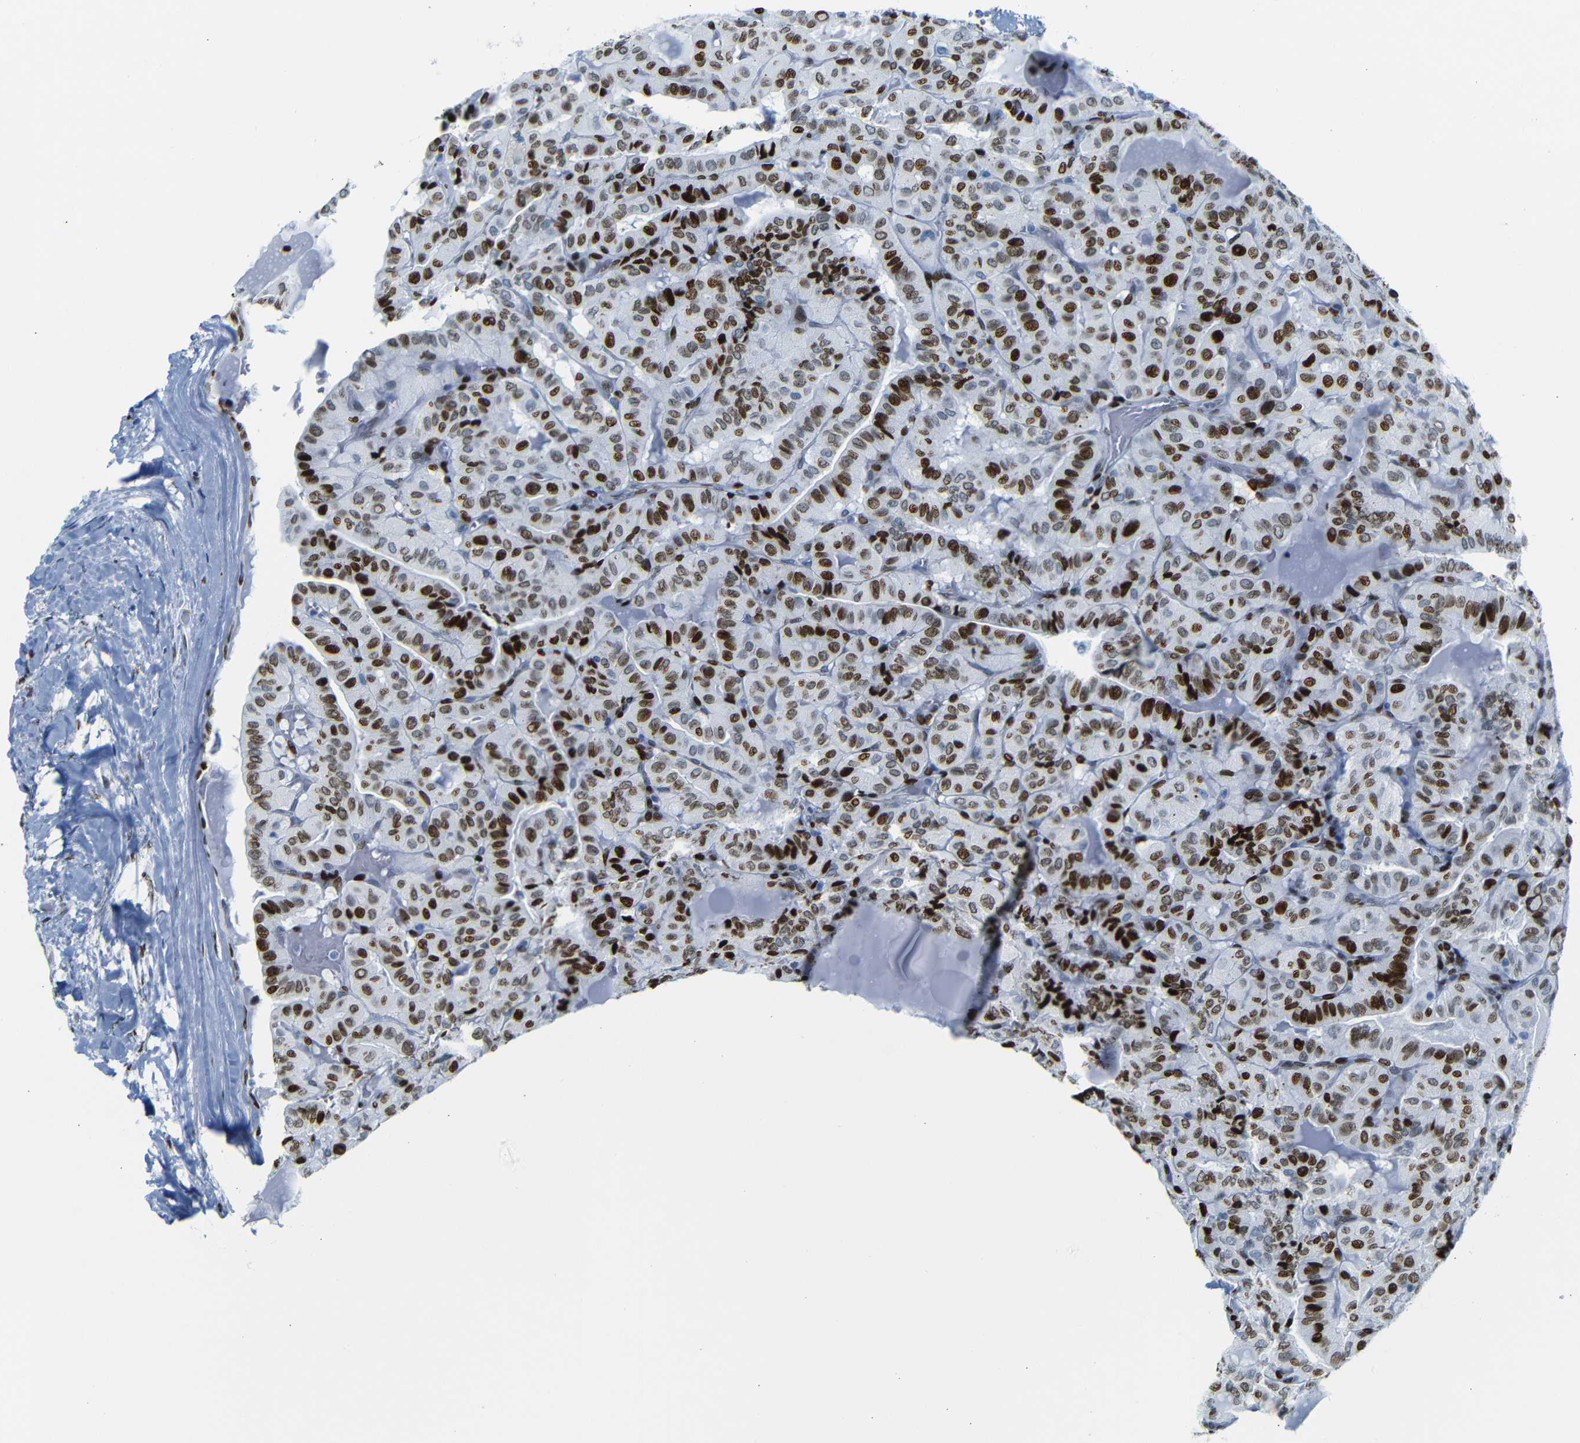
{"staining": {"intensity": "strong", "quantity": ">75%", "location": "nuclear"}, "tissue": "thyroid cancer", "cell_type": "Tumor cells", "image_type": "cancer", "snomed": [{"axis": "morphology", "description": "Papillary adenocarcinoma, NOS"}, {"axis": "topography", "description": "Thyroid gland"}], "caption": "This is a micrograph of IHC staining of thyroid cancer, which shows strong staining in the nuclear of tumor cells.", "gene": "NPIPB15", "patient": {"sex": "male", "age": 77}}